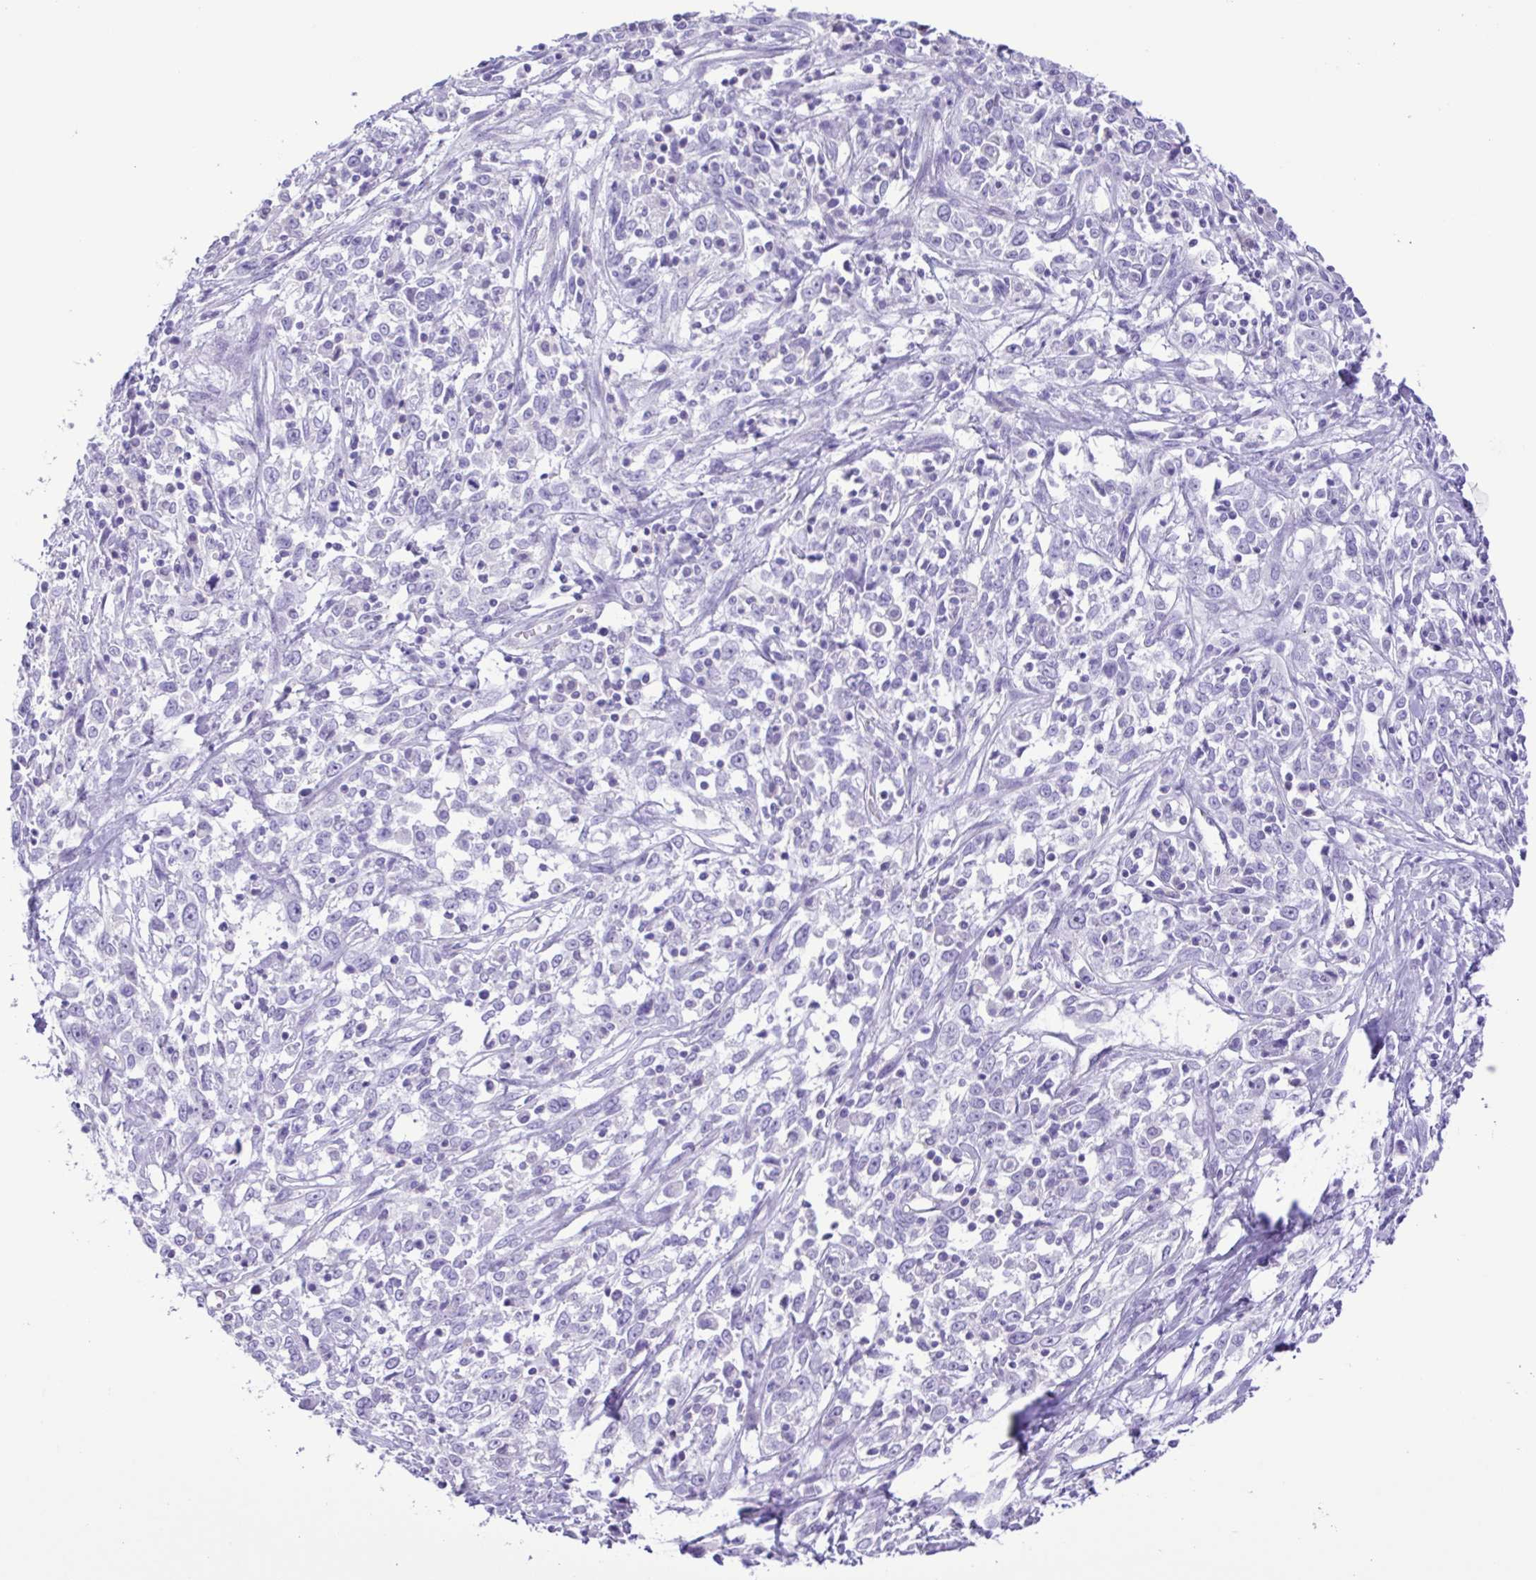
{"staining": {"intensity": "negative", "quantity": "none", "location": "none"}, "tissue": "cervical cancer", "cell_type": "Tumor cells", "image_type": "cancer", "snomed": [{"axis": "morphology", "description": "Adenocarcinoma, NOS"}, {"axis": "topography", "description": "Cervix"}], "caption": "A micrograph of adenocarcinoma (cervical) stained for a protein exhibits no brown staining in tumor cells.", "gene": "CYP17A1", "patient": {"sex": "female", "age": 40}}